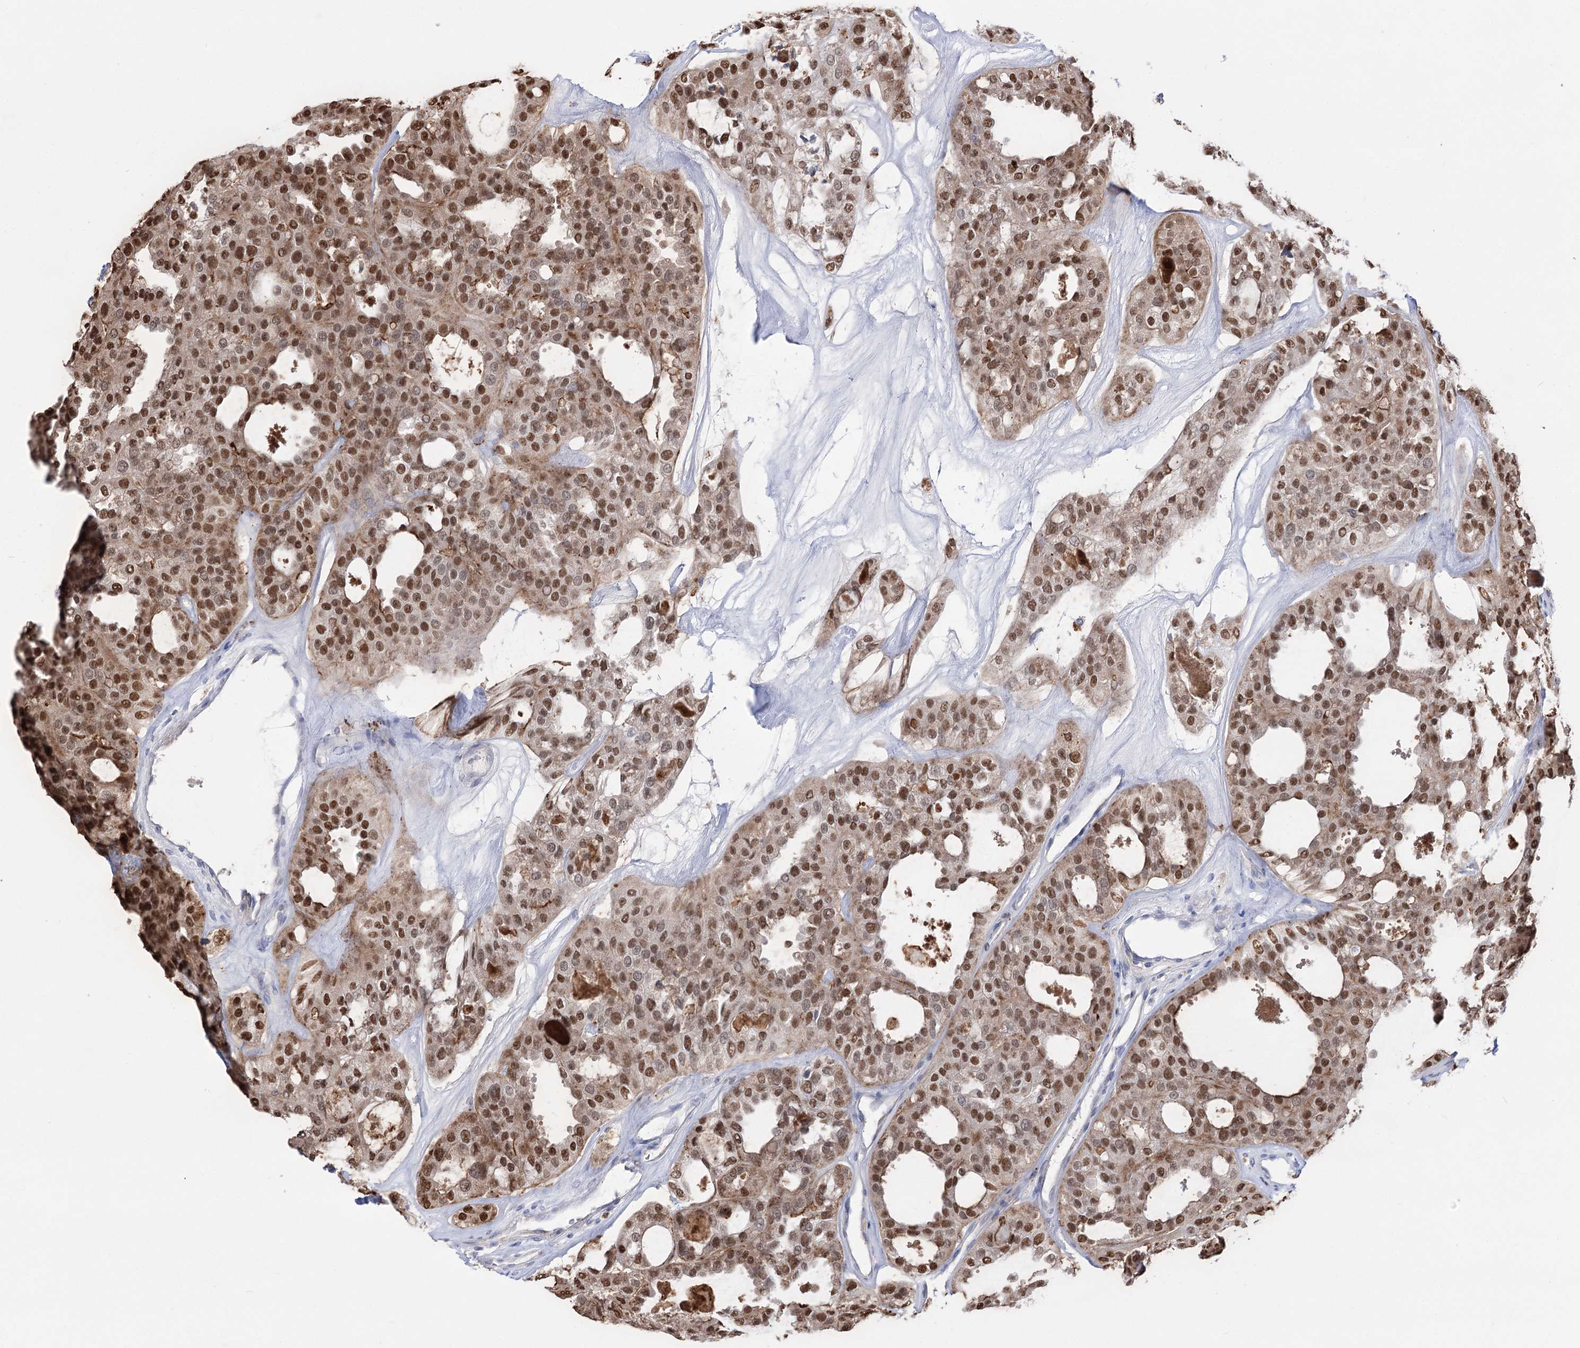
{"staining": {"intensity": "moderate", "quantity": ">75%", "location": "nuclear"}, "tissue": "thyroid cancer", "cell_type": "Tumor cells", "image_type": "cancer", "snomed": [{"axis": "morphology", "description": "Follicular adenoma carcinoma, NOS"}, {"axis": "topography", "description": "Thyroid gland"}], "caption": "This micrograph exhibits IHC staining of human follicular adenoma carcinoma (thyroid), with medium moderate nuclear expression in about >75% of tumor cells.", "gene": "SIAE", "patient": {"sex": "male", "age": 75}}